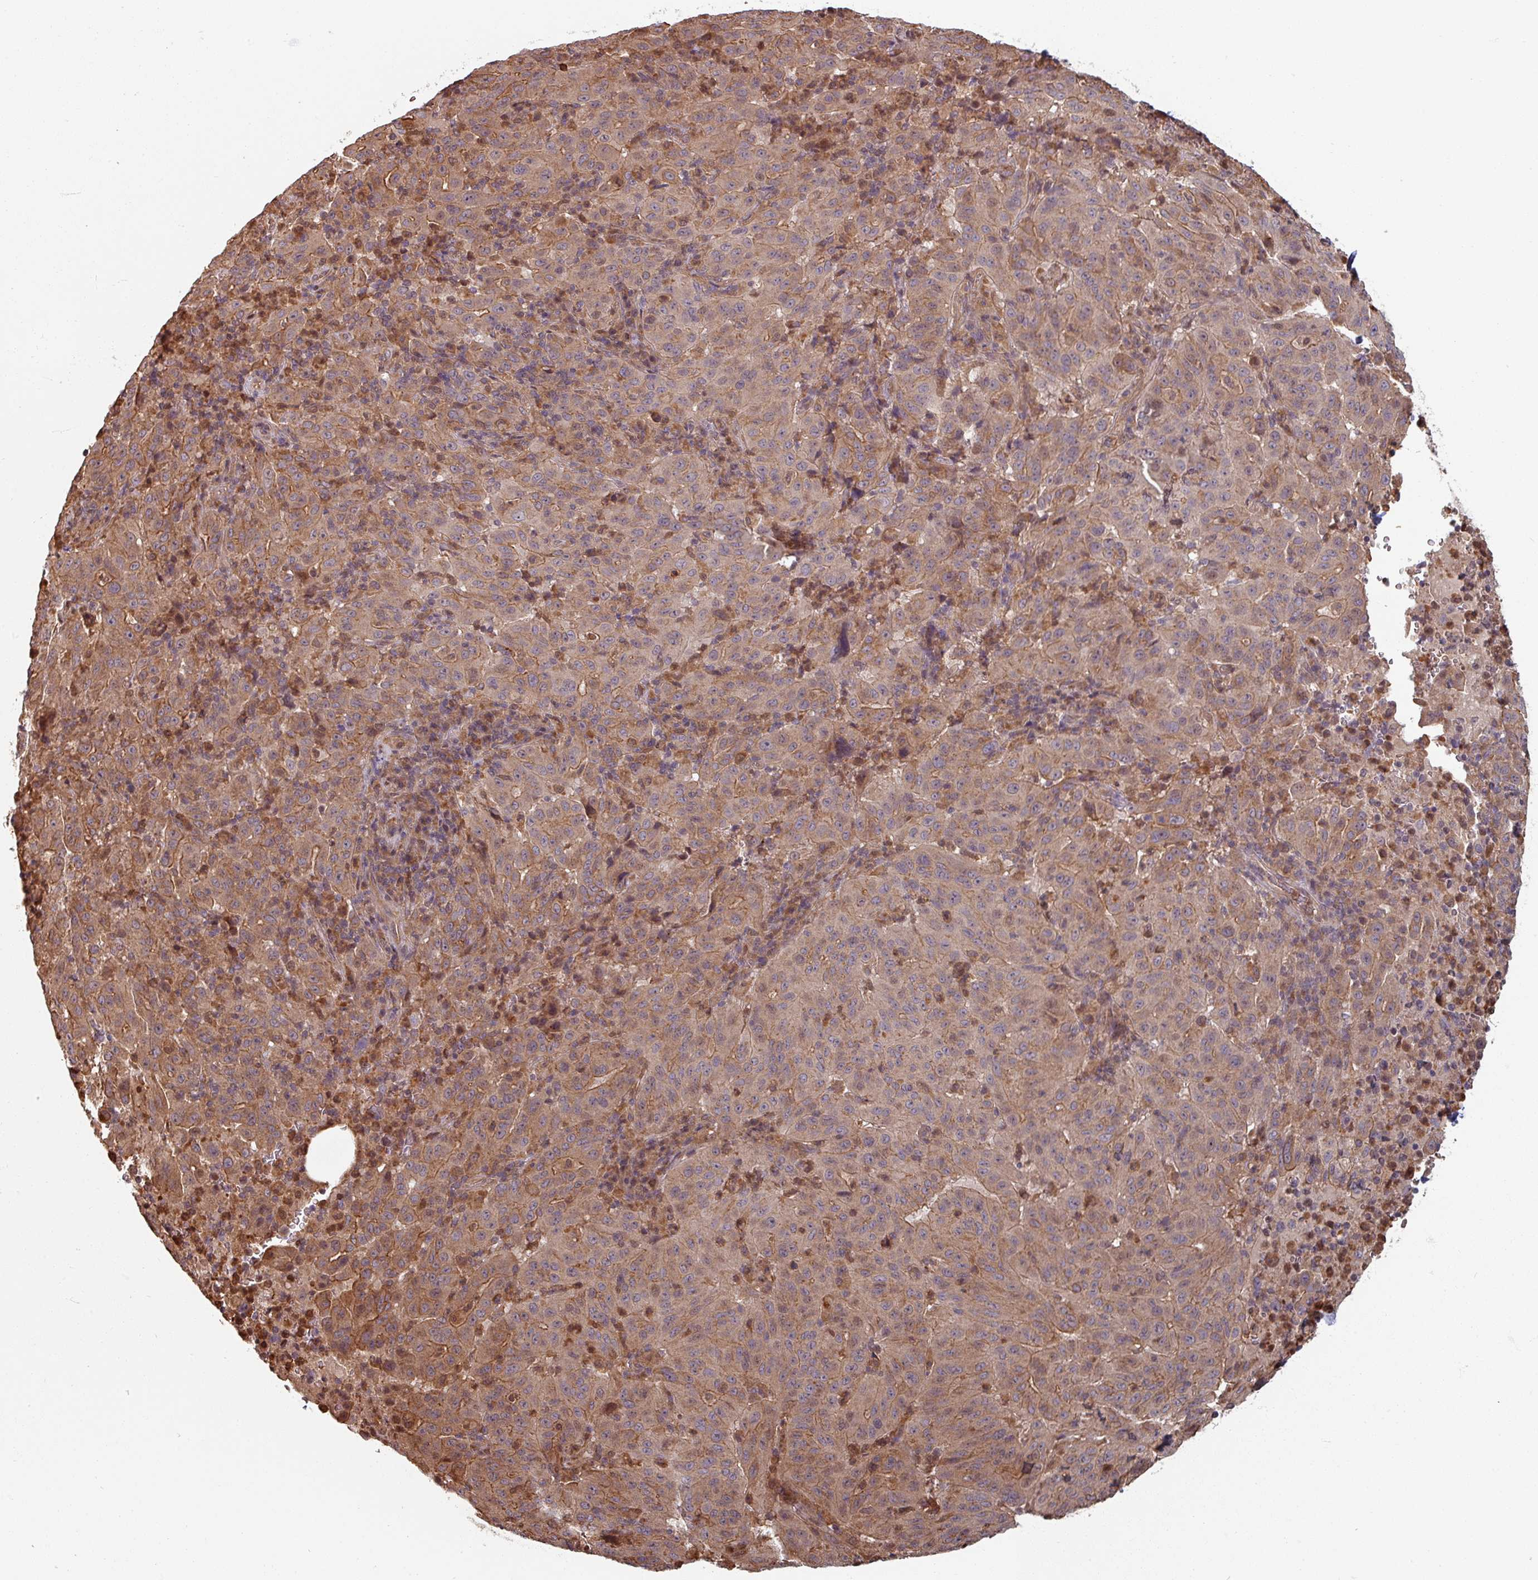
{"staining": {"intensity": "moderate", "quantity": ">75%", "location": "cytoplasmic/membranous"}, "tissue": "pancreatic cancer", "cell_type": "Tumor cells", "image_type": "cancer", "snomed": [{"axis": "morphology", "description": "Adenocarcinoma, NOS"}, {"axis": "topography", "description": "Pancreas"}], "caption": "This histopathology image exhibits adenocarcinoma (pancreatic) stained with IHC to label a protein in brown. The cytoplasmic/membranous of tumor cells show moderate positivity for the protein. Nuclei are counter-stained blue.", "gene": "EID1", "patient": {"sex": "male", "age": 63}}